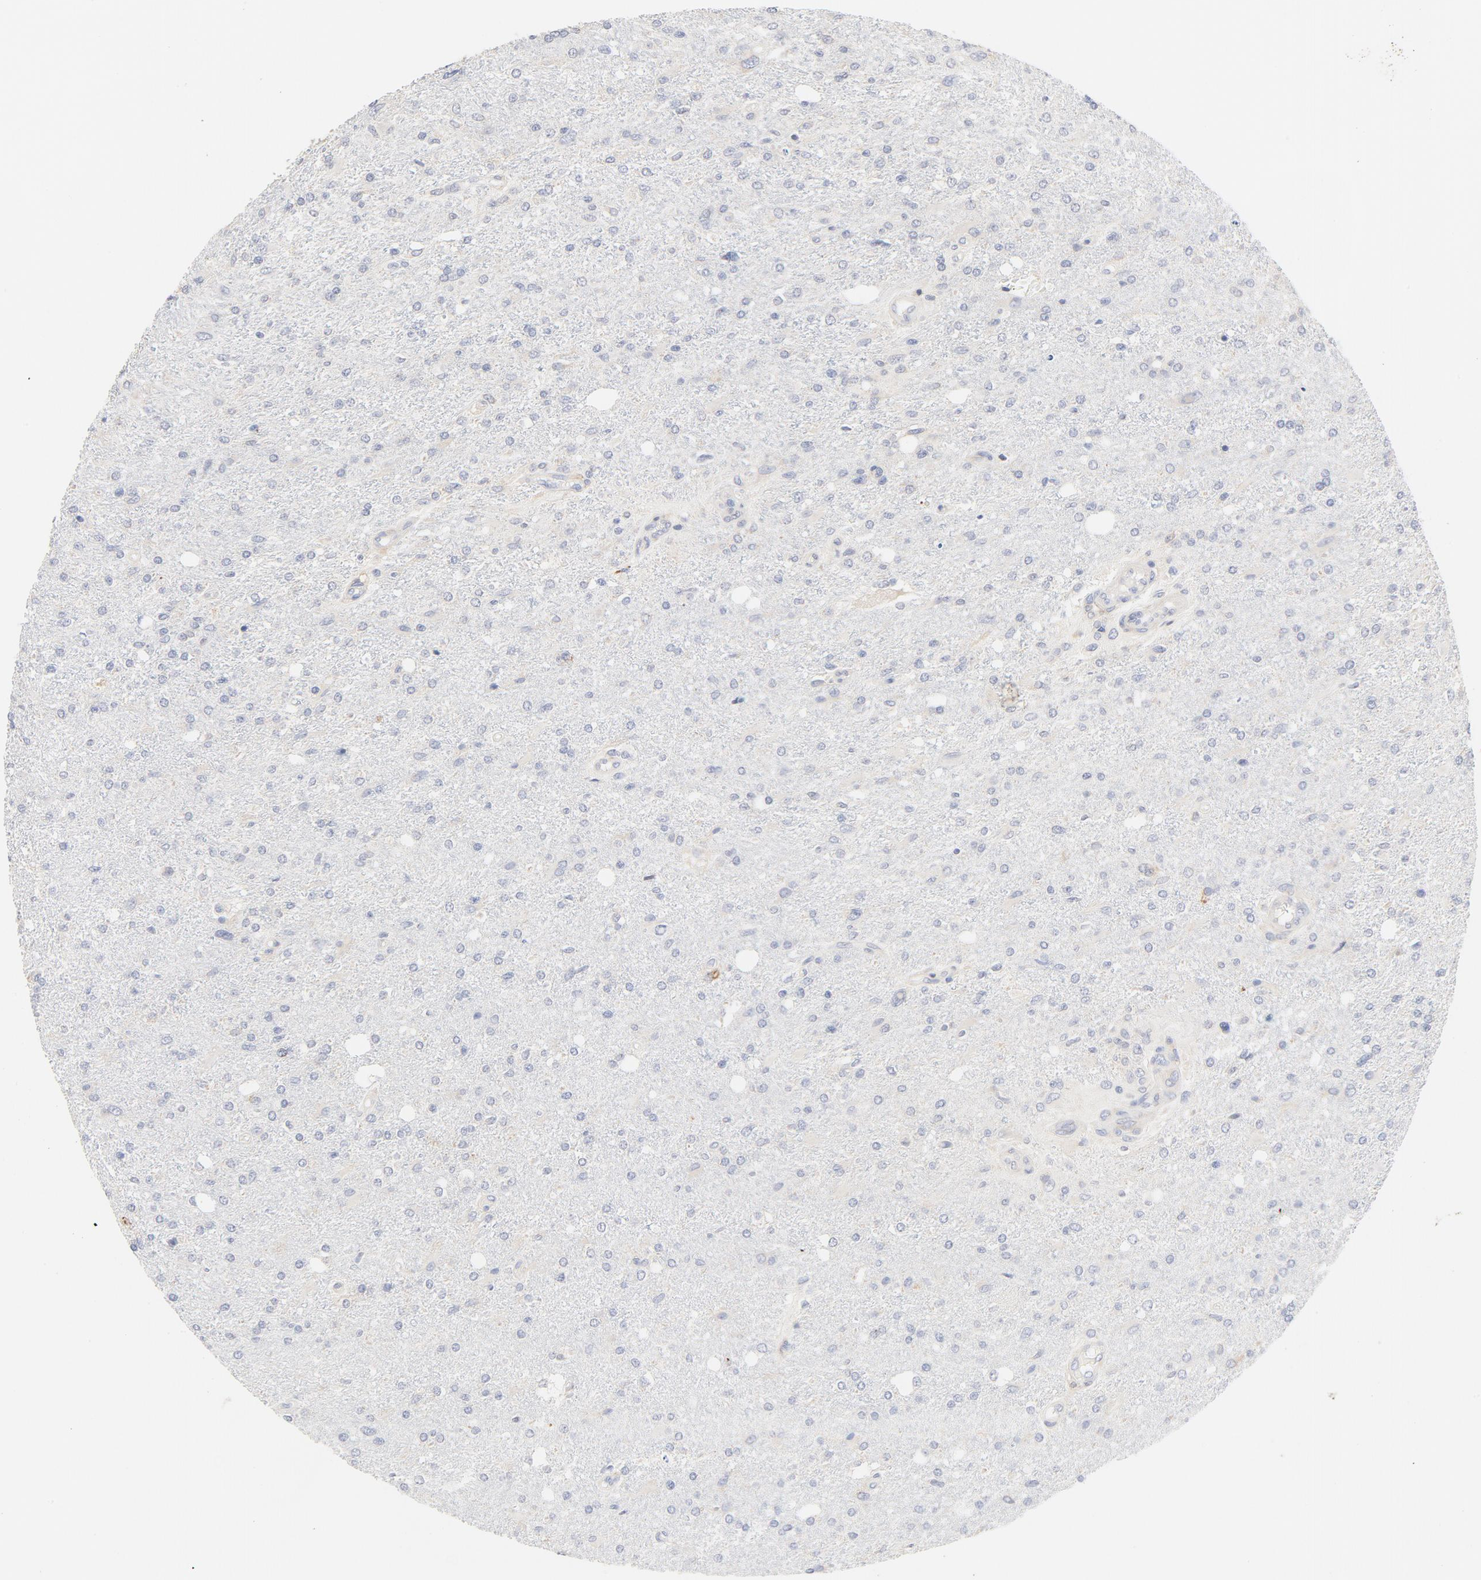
{"staining": {"intensity": "negative", "quantity": "none", "location": "none"}, "tissue": "glioma", "cell_type": "Tumor cells", "image_type": "cancer", "snomed": [{"axis": "morphology", "description": "Glioma, malignant, High grade"}, {"axis": "topography", "description": "Cerebral cortex"}], "caption": "An image of human glioma is negative for staining in tumor cells. (DAB (3,3'-diaminobenzidine) IHC with hematoxylin counter stain).", "gene": "TLR4", "patient": {"sex": "male", "age": 76}}